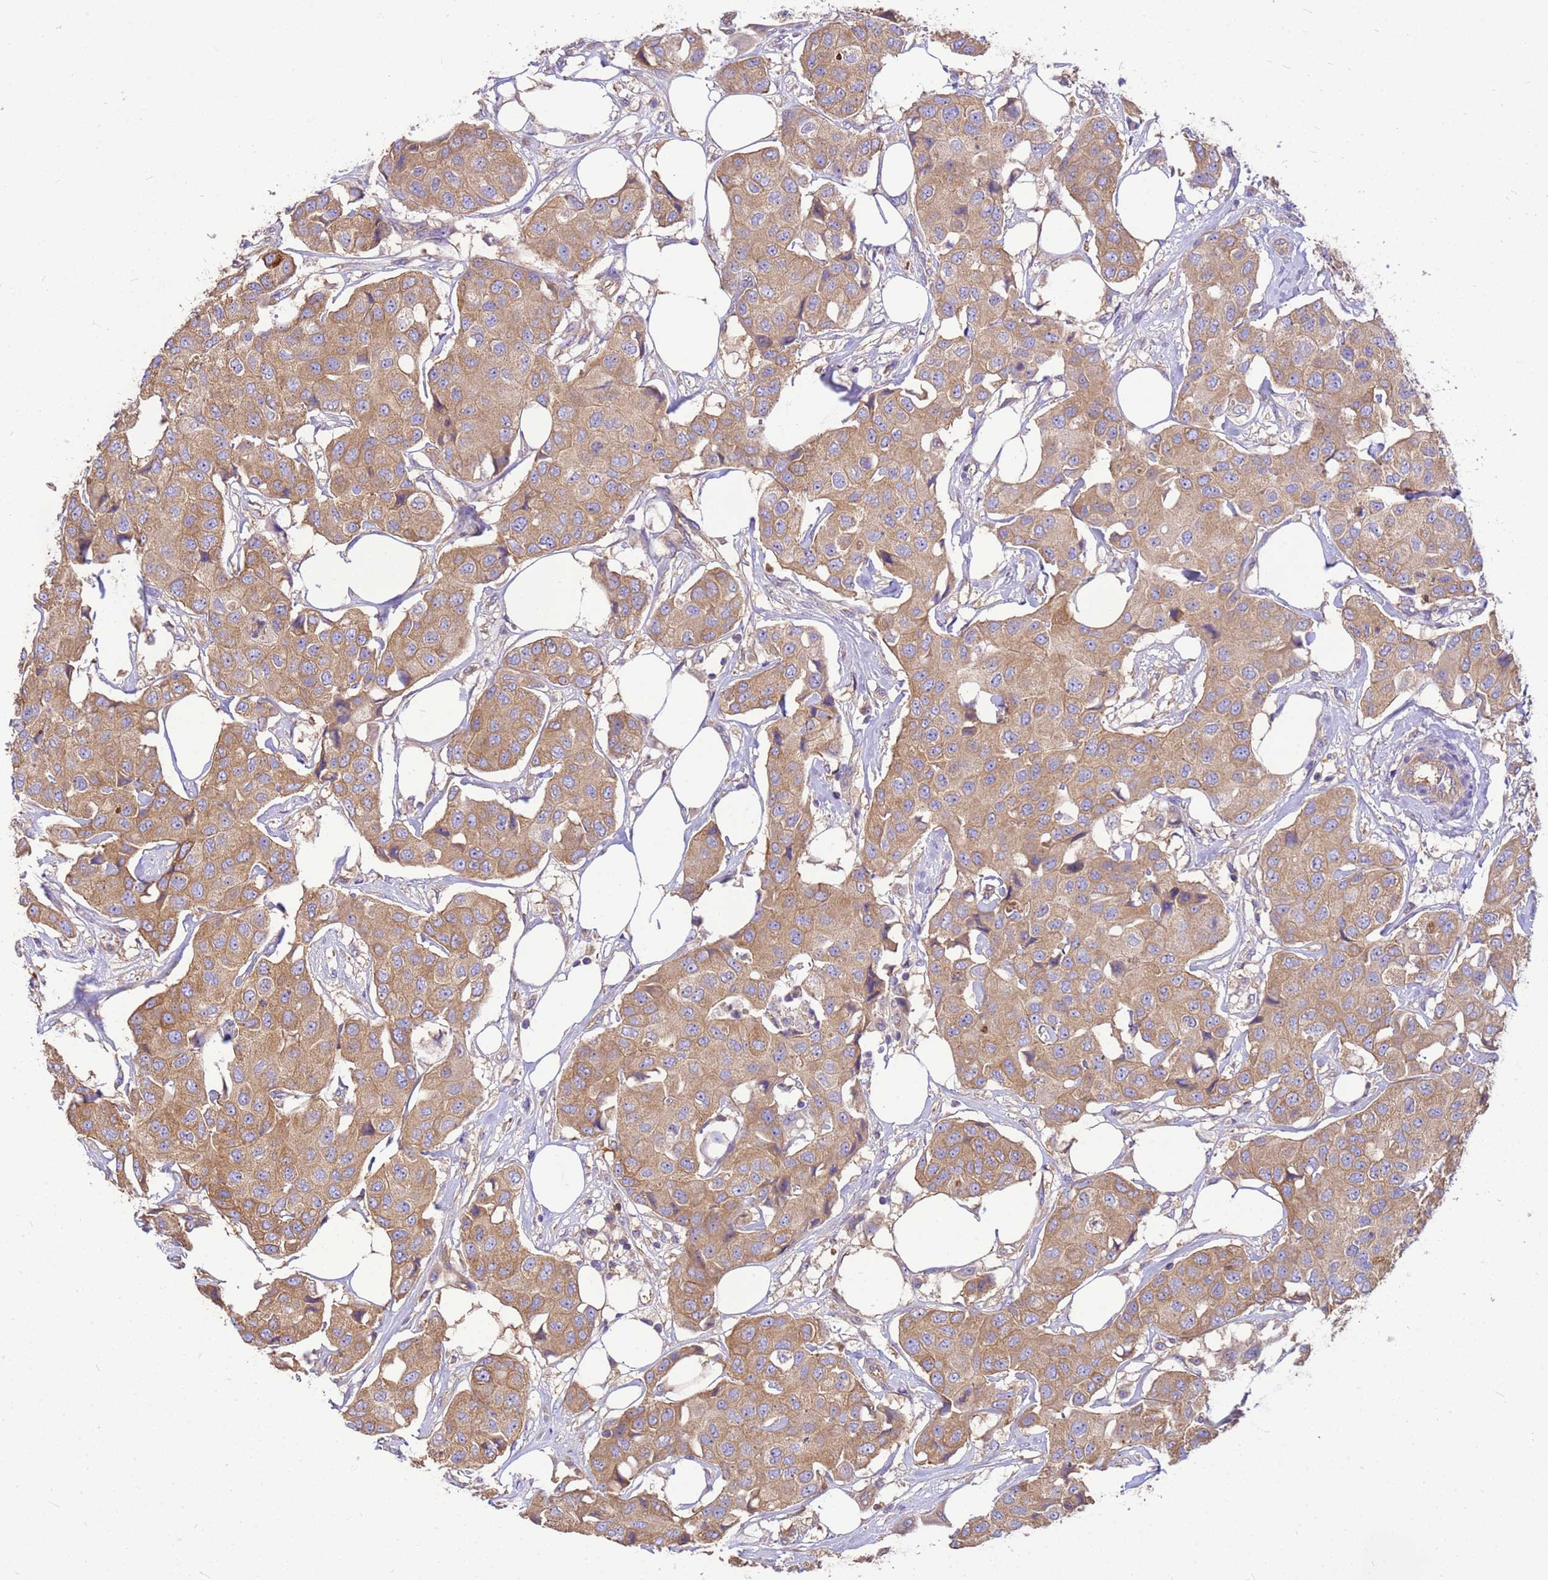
{"staining": {"intensity": "moderate", "quantity": ">75%", "location": "cytoplasmic/membranous"}, "tissue": "breast cancer", "cell_type": "Tumor cells", "image_type": "cancer", "snomed": [{"axis": "morphology", "description": "Duct carcinoma"}, {"axis": "topography", "description": "Breast"}], "caption": "Breast invasive ductal carcinoma tissue reveals moderate cytoplasmic/membranous staining in approximately >75% of tumor cells, visualized by immunohistochemistry.", "gene": "TUBB1", "patient": {"sex": "female", "age": 80}}